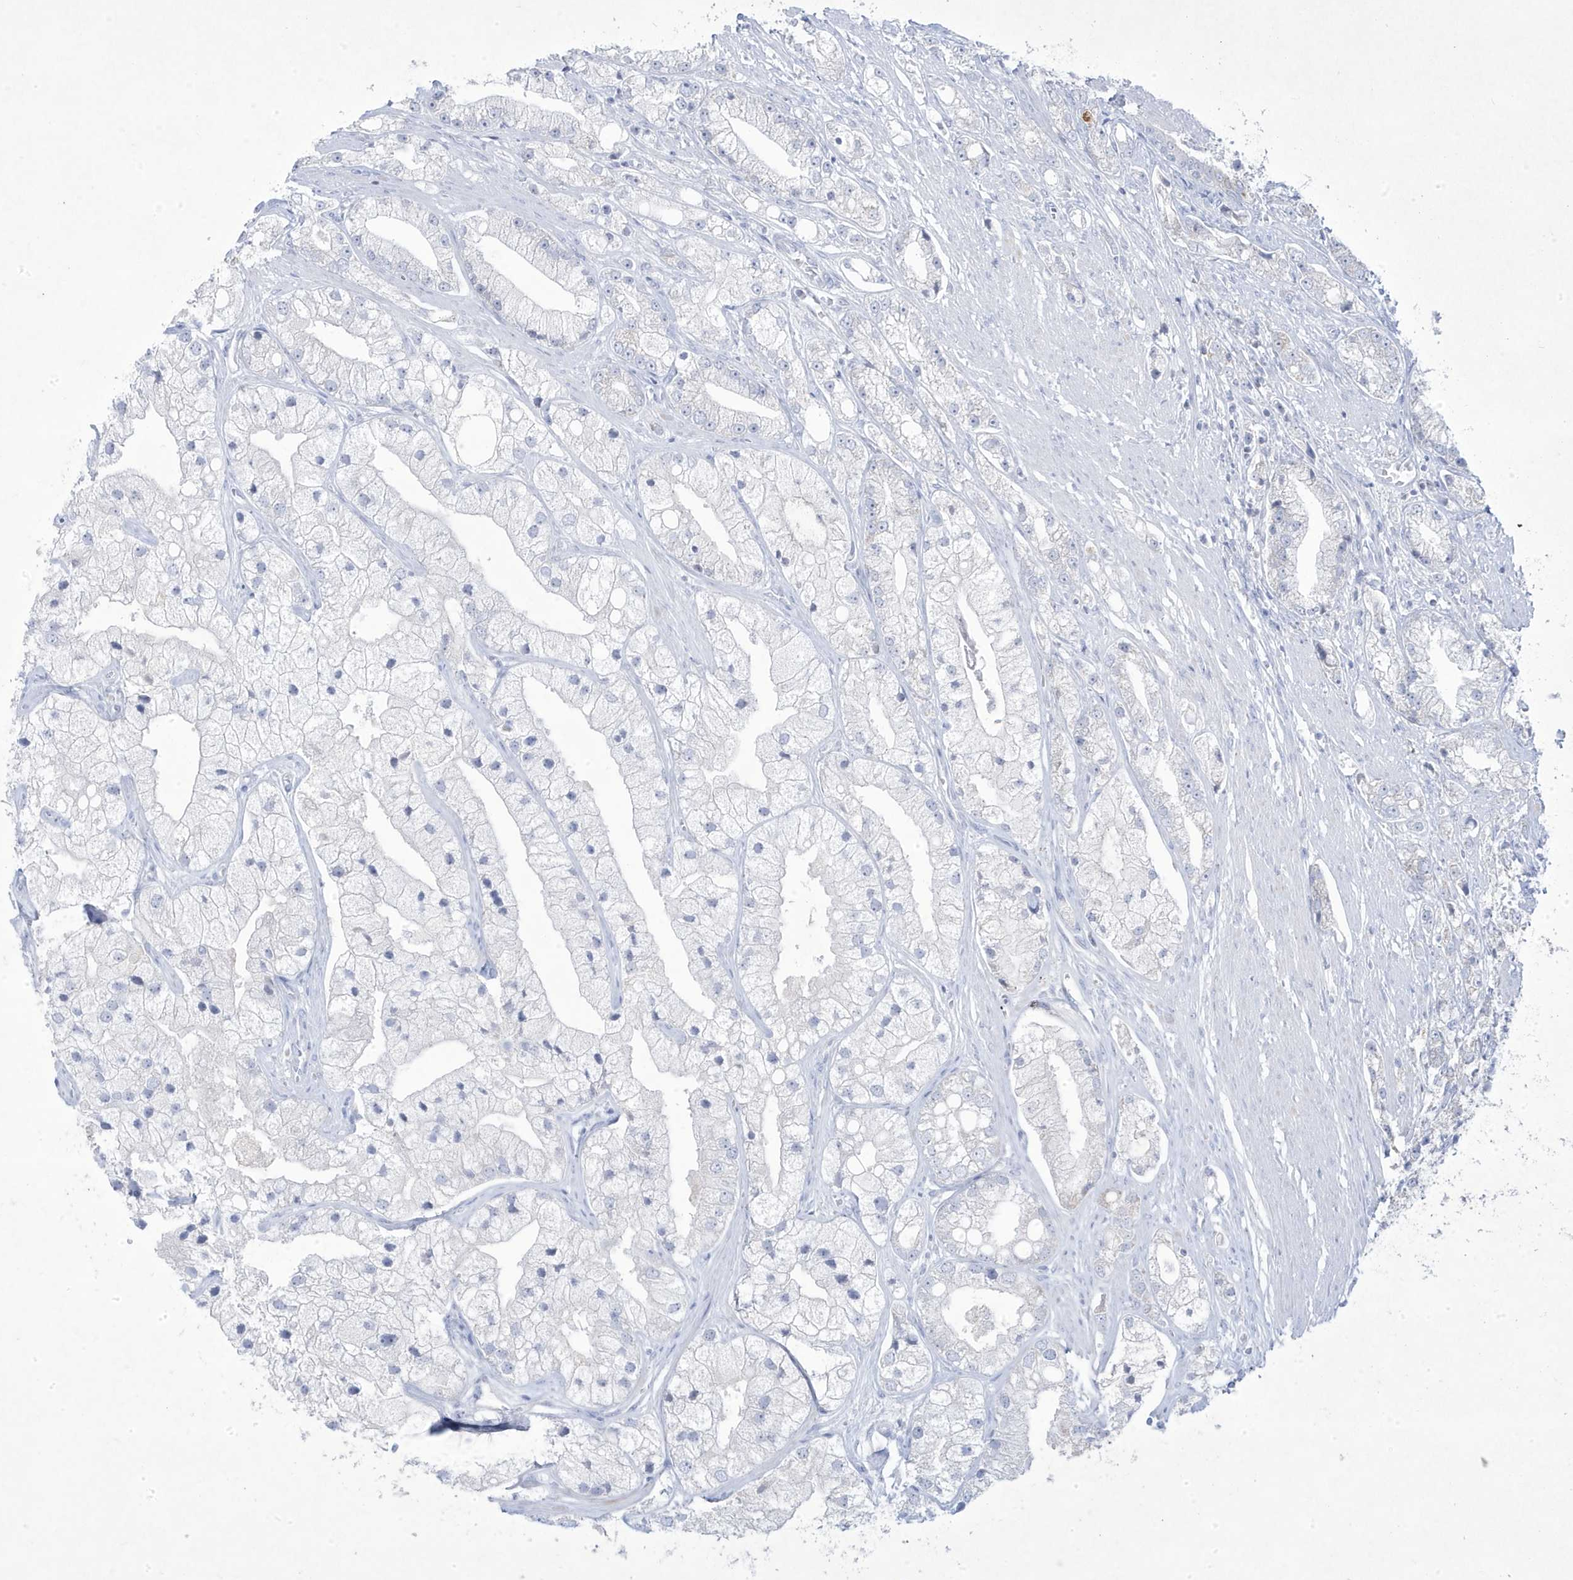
{"staining": {"intensity": "negative", "quantity": "none", "location": "none"}, "tissue": "prostate cancer", "cell_type": "Tumor cells", "image_type": "cancer", "snomed": [{"axis": "morphology", "description": "Adenocarcinoma, High grade"}, {"axis": "topography", "description": "Prostate"}], "caption": "Prostate cancer (high-grade adenocarcinoma) was stained to show a protein in brown. There is no significant expression in tumor cells.", "gene": "ADAMTSL3", "patient": {"sex": "male", "age": 50}}